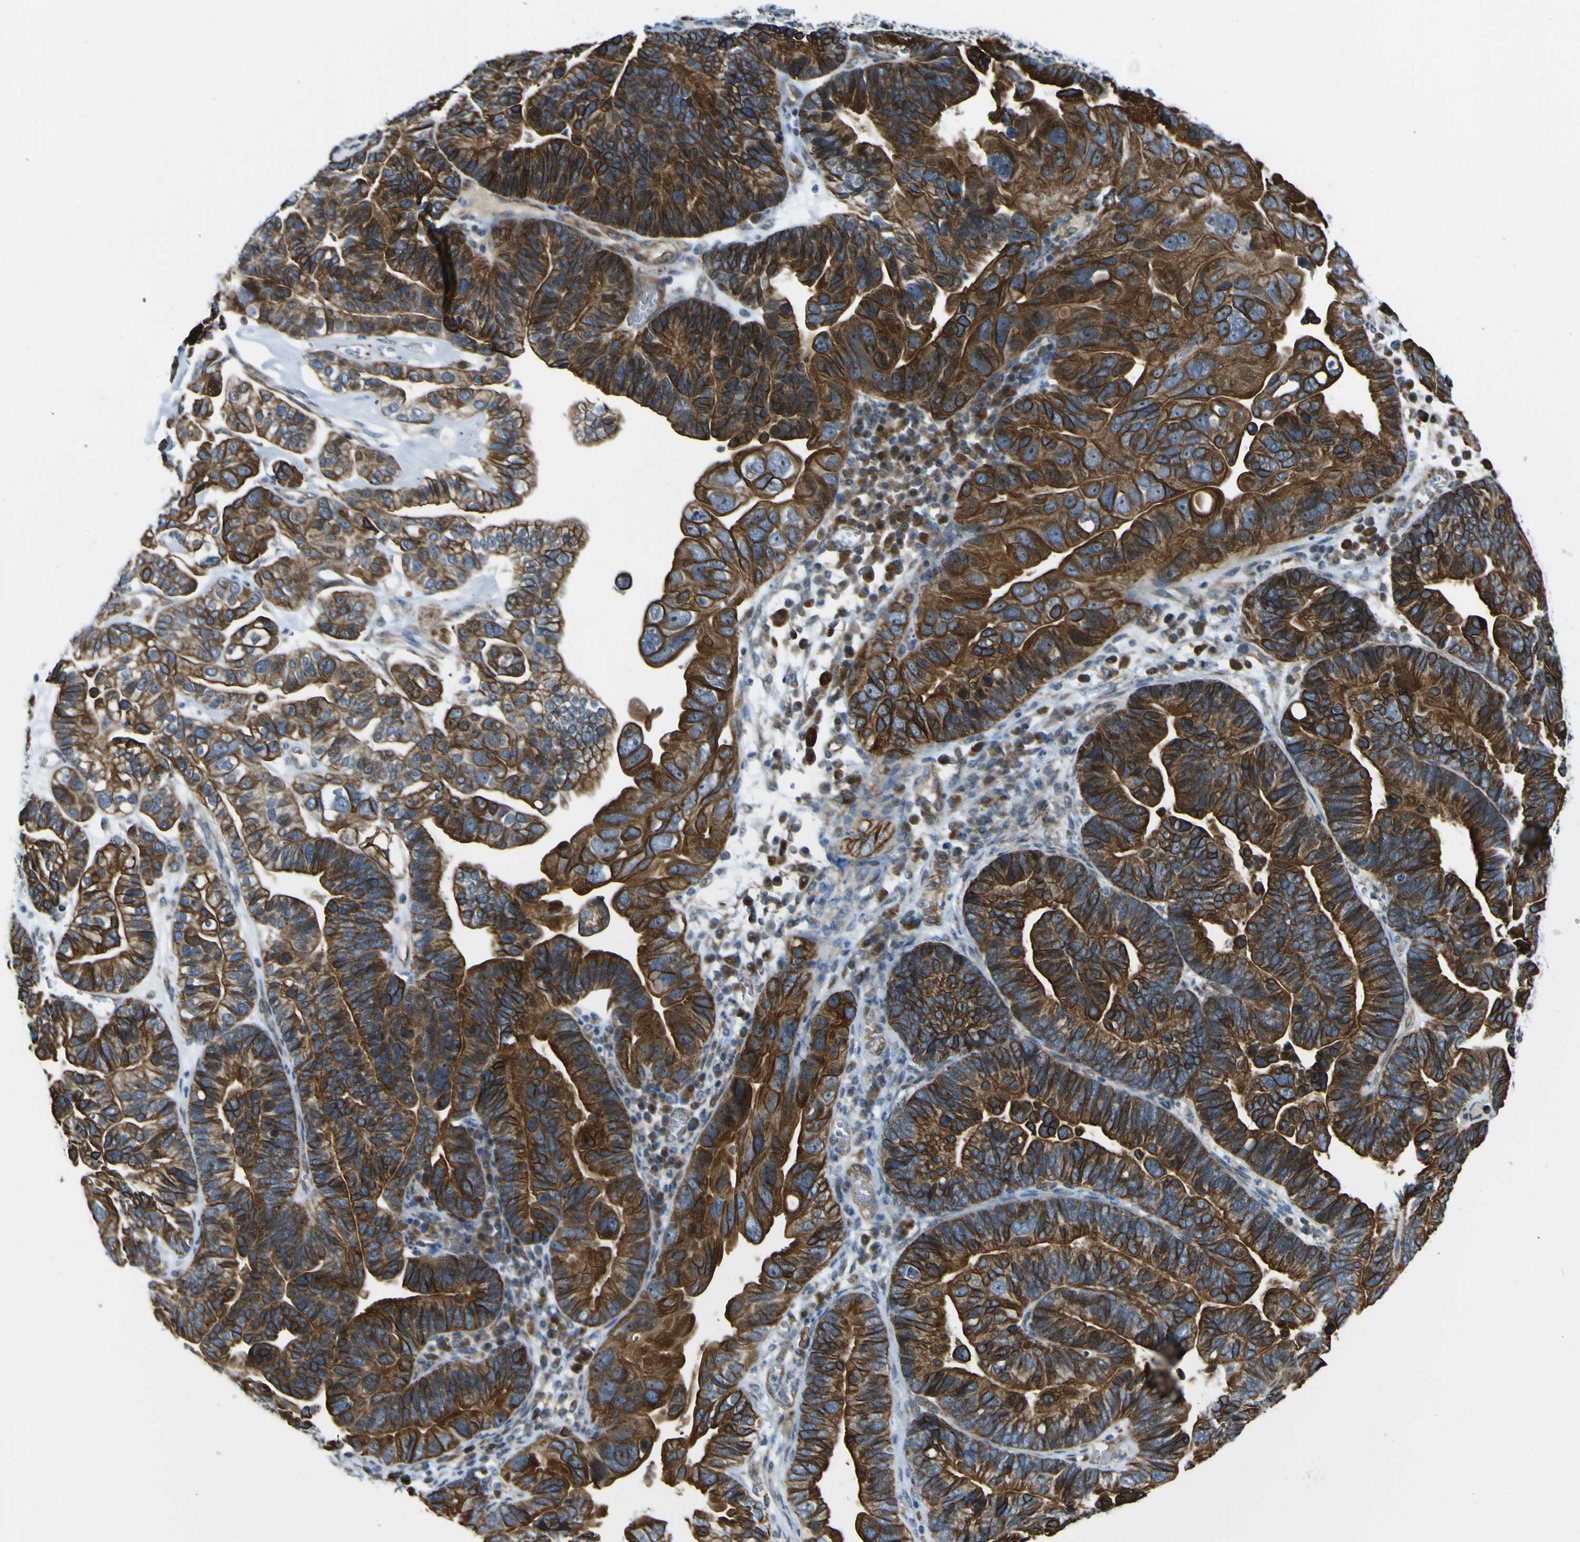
{"staining": {"intensity": "strong", "quantity": ">75%", "location": "cytoplasmic/membranous"}, "tissue": "ovarian cancer", "cell_type": "Tumor cells", "image_type": "cancer", "snomed": [{"axis": "morphology", "description": "Cystadenocarcinoma, serous, NOS"}, {"axis": "topography", "description": "Ovary"}], "caption": "An image of human ovarian cancer stained for a protein shows strong cytoplasmic/membranous brown staining in tumor cells.", "gene": "KDM7A", "patient": {"sex": "female", "age": 56}}